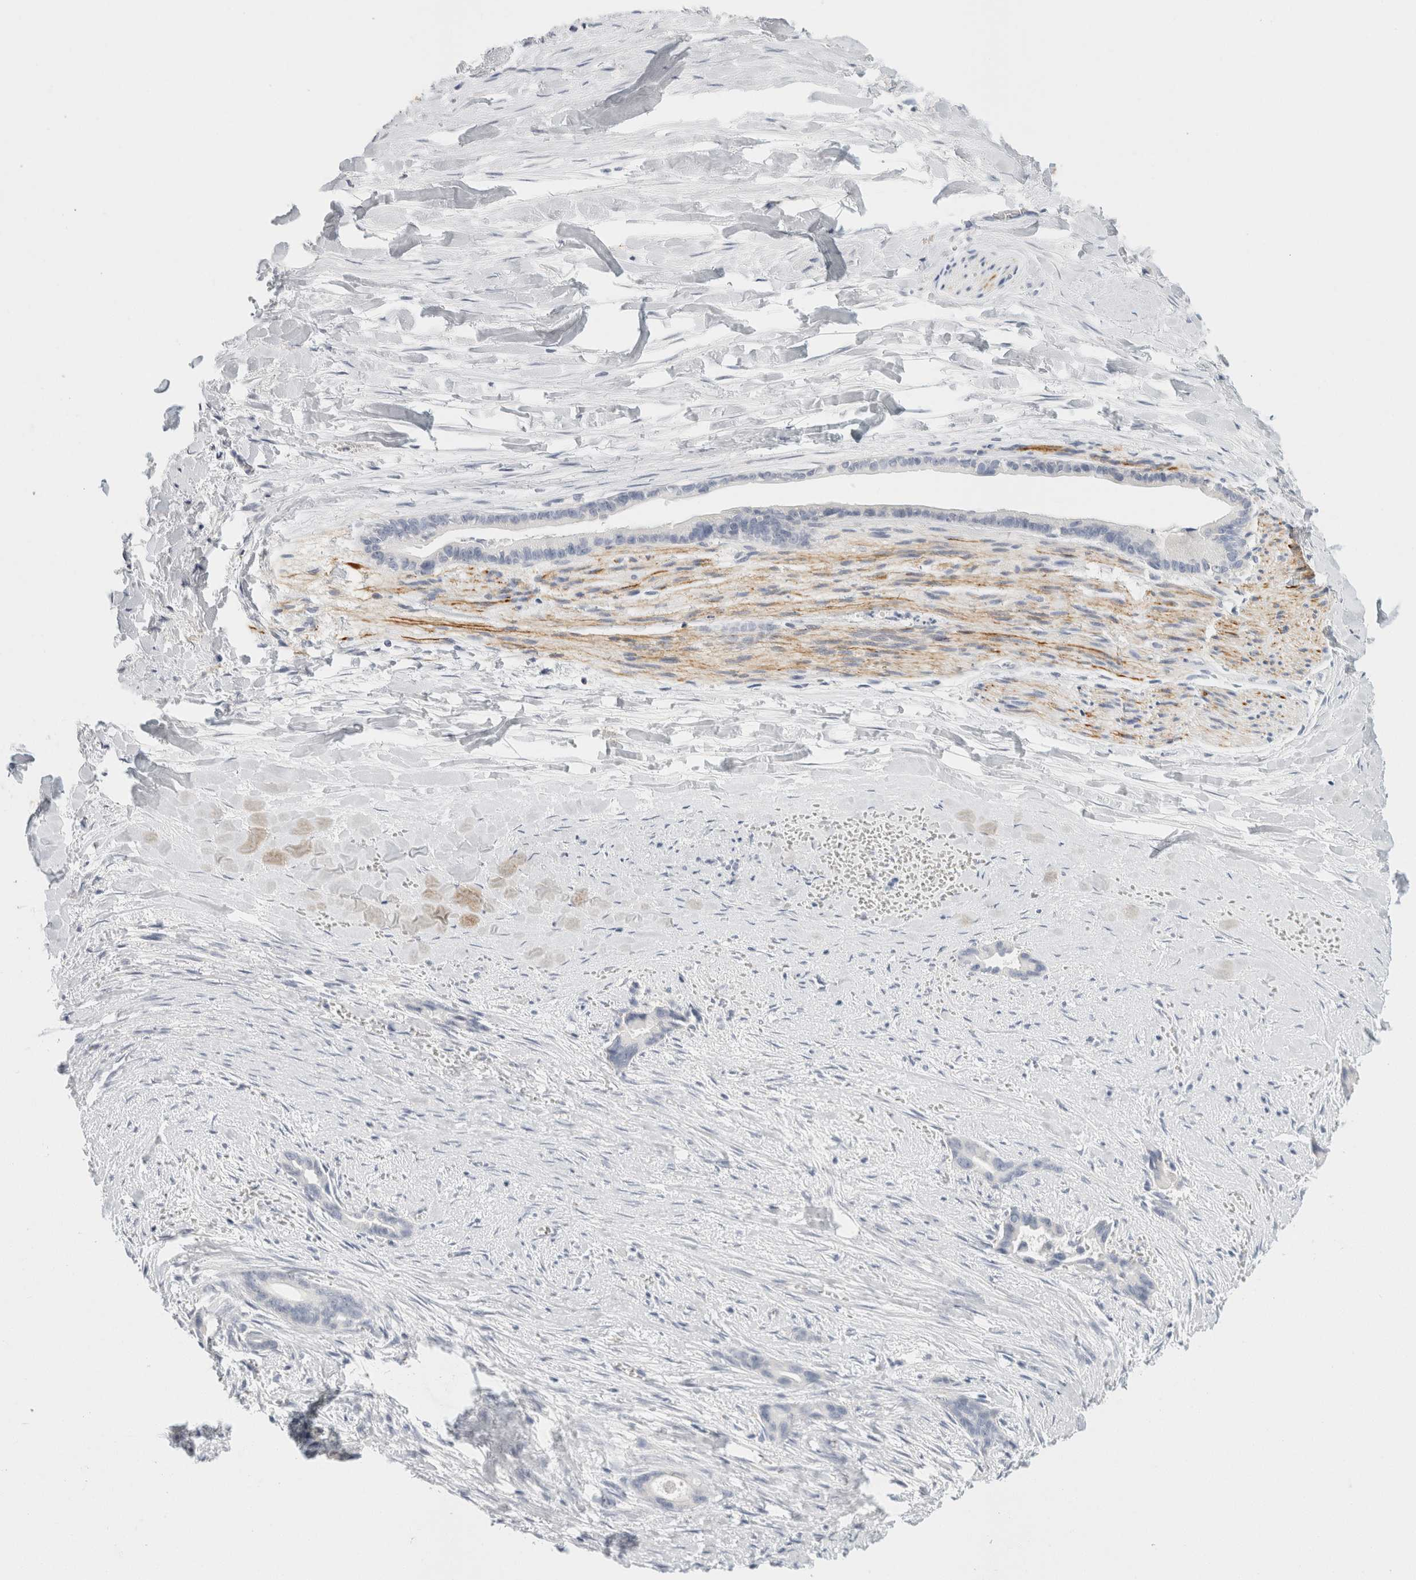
{"staining": {"intensity": "negative", "quantity": "none", "location": "none"}, "tissue": "liver cancer", "cell_type": "Tumor cells", "image_type": "cancer", "snomed": [{"axis": "morphology", "description": "Cholangiocarcinoma"}, {"axis": "topography", "description": "Liver"}], "caption": "Tumor cells show no significant staining in cholangiocarcinoma (liver).", "gene": "NEFM", "patient": {"sex": "female", "age": 55}}